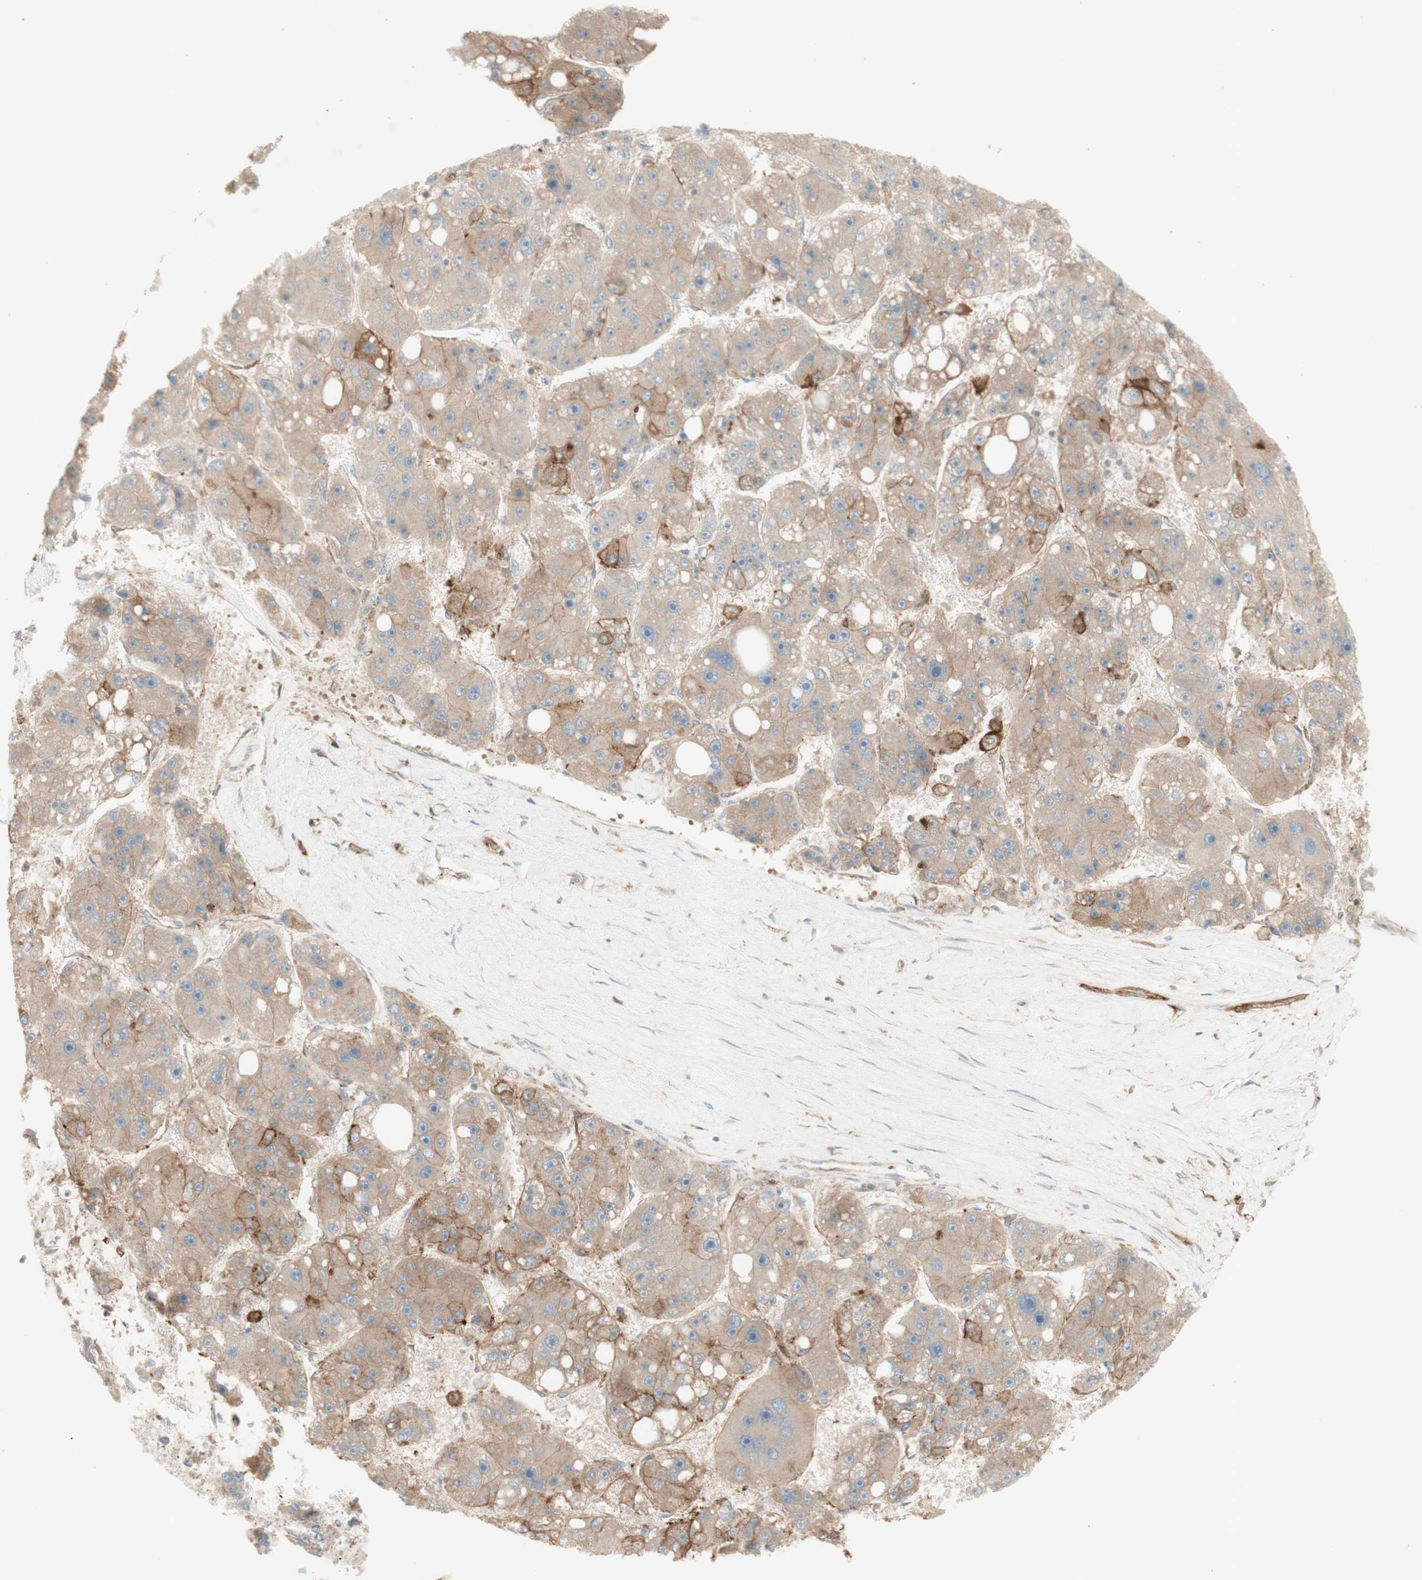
{"staining": {"intensity": "weak", "quantity": ">75%", "location": "cytoplasmic/membranous"}, "tissue": "liver cancer", "cell_type": "Tumor cells", "image_type": "cancer", "snomed": [{"axis": "morphology", "description": "Carcinoma, Hepatocellular, NOS"}, {"axis": "topography", "description": "Liver"}], "caption": "Tumor cells show low levels of weak cytoplasmic/membranous expression in approximately >75% of cells in liver cancer.", "gene": "PTGER4", "patient": {"sex": "female", "age": 61}}